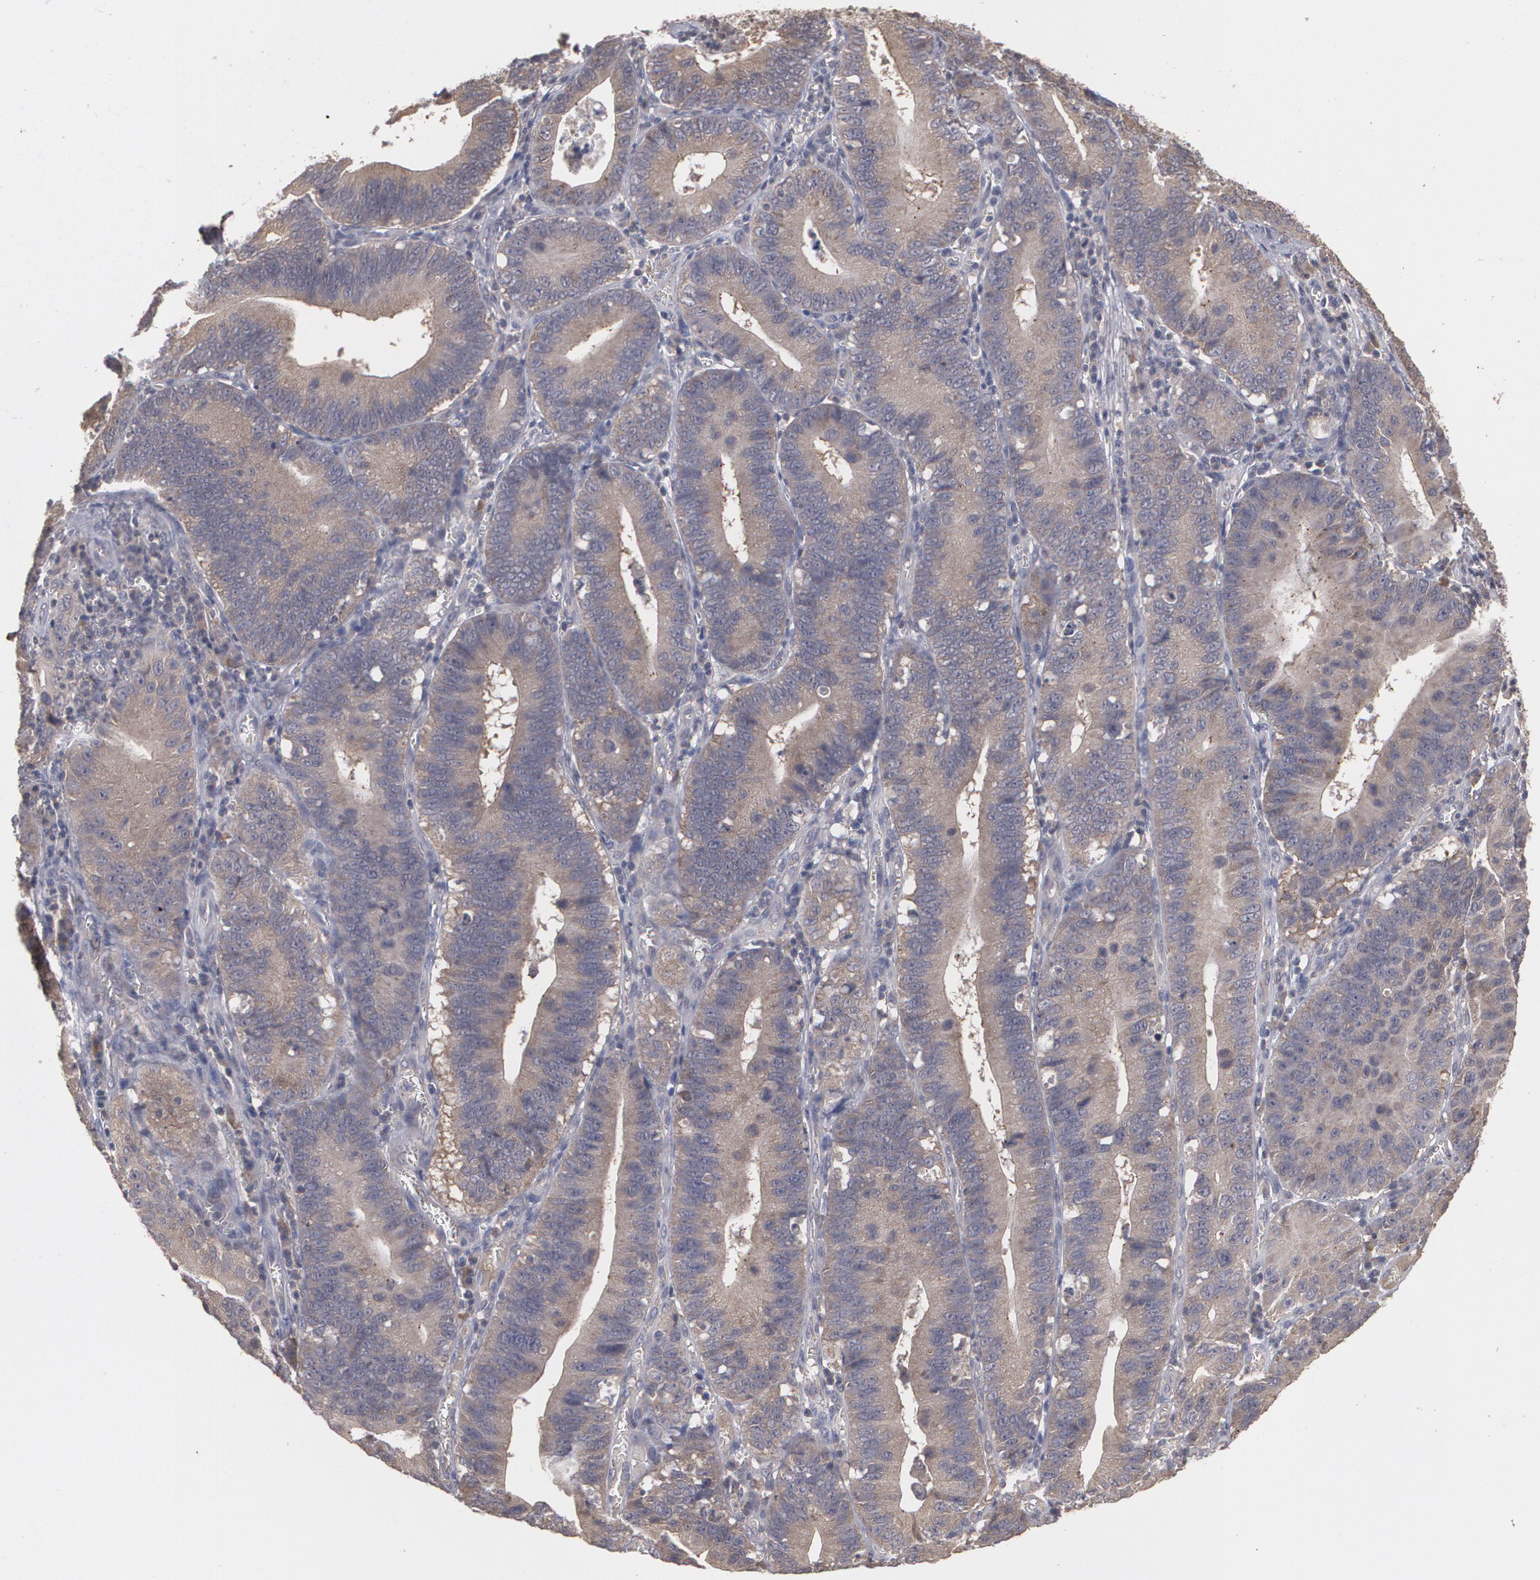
{"staining": {"intensity": "weak", "quantity": ">75%", "location": "cytoplasmic/membranous"}, "tissue": "stomach cancer", "cell_type": "Tumor cells", "image_type": "cancer", "snomed": [{"axis": "morphology", "description": "Adenocarcinoma, NOS"}, {"axis": "topography", "description": "Stomach"}, {"axis": "topography", "description": "Gastric cardia"}], "caption": "The histopathology image displays immunohistochemical staining of stomach adenocarcinoma. There is weak cytoplasmic/membranous positivity is seen in about >75% of tumor cells.", "gene": "ARF6", "patient": {"sex": "male", "age": 59}}